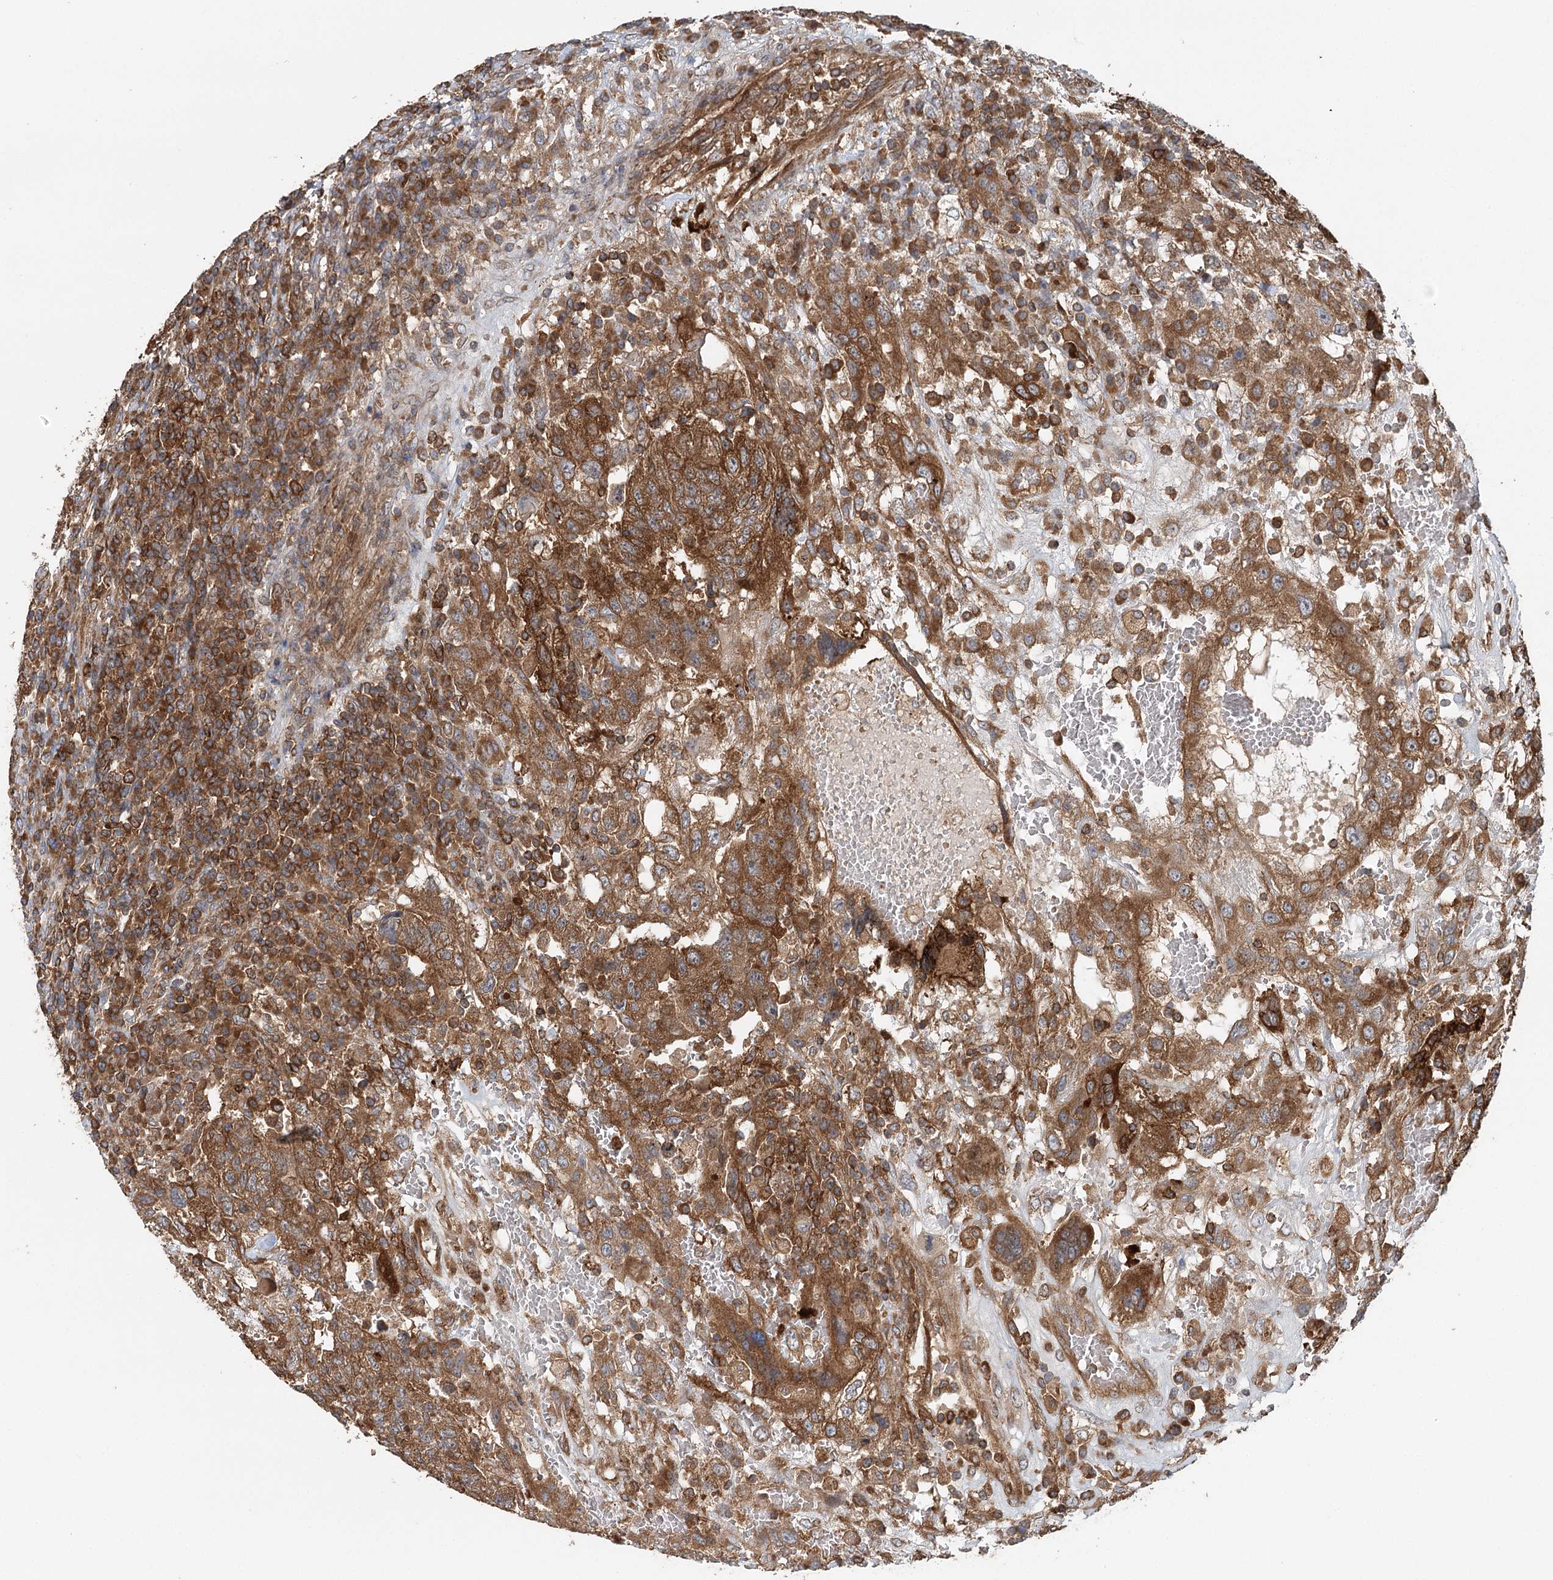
{"staining": {"intensity": "moderate", "quantity": ">75%", "location": "cytoplasmic/membranous"}, "tissue": "testis cancer", "cell_type": "Tumor cells", "image_type": "cancer", "snomed": [{"axis": "morphology", "description": "Carcinoma, Embryonal, NOS"}, {"axis": "topography", "description": "Testis"}], "caption": "Immunohistochemical staining of testis cancer reveals medium levels of moderate cytoplasmic/membranous expression in about >75% of tumor cells.", "gene": "PAIP2", "patient": {"sex": "male", "age": 26}}